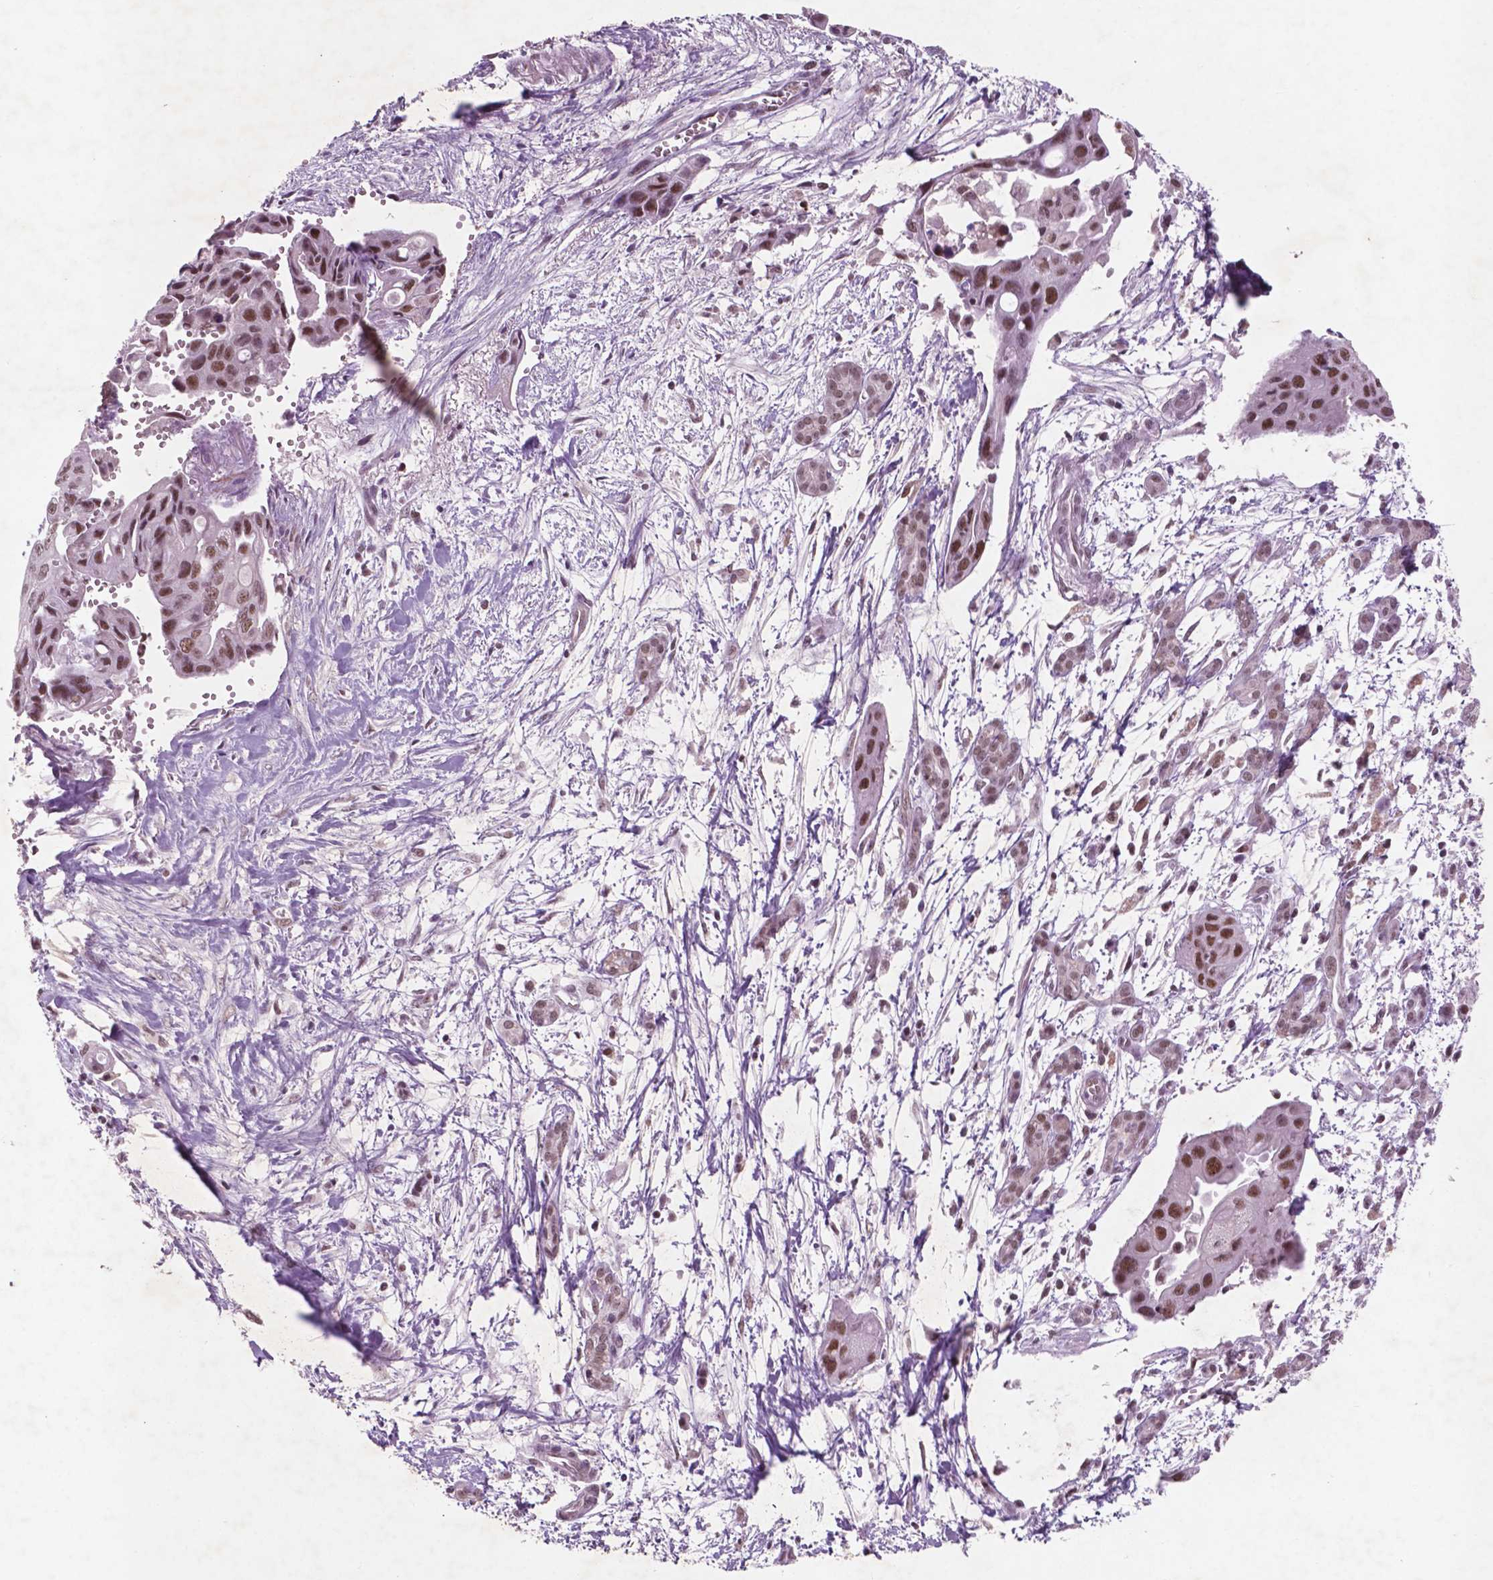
{"staining": {"intensity": "moderate", "quantity": ">75%", "location": "nuclear"}, "tissue": "pancreatic cancer", "cell_type": "Tumor cells", "image_type": "cancer", "snomed": [{"axis": "morphology", "description": "Adenocarcinoma, NOS"}, {"axis": "topography", "description": "Pancreas"}], "caption": "Moderate nuclear positivity is seen in about >75% of tumor cells in pancreatic adenocarcinoma. The protein of interest is shown in brown color, while the nuclei are stained blue.", "gene": "CTR9", "patient": {"sex": "male", "age": 60}}